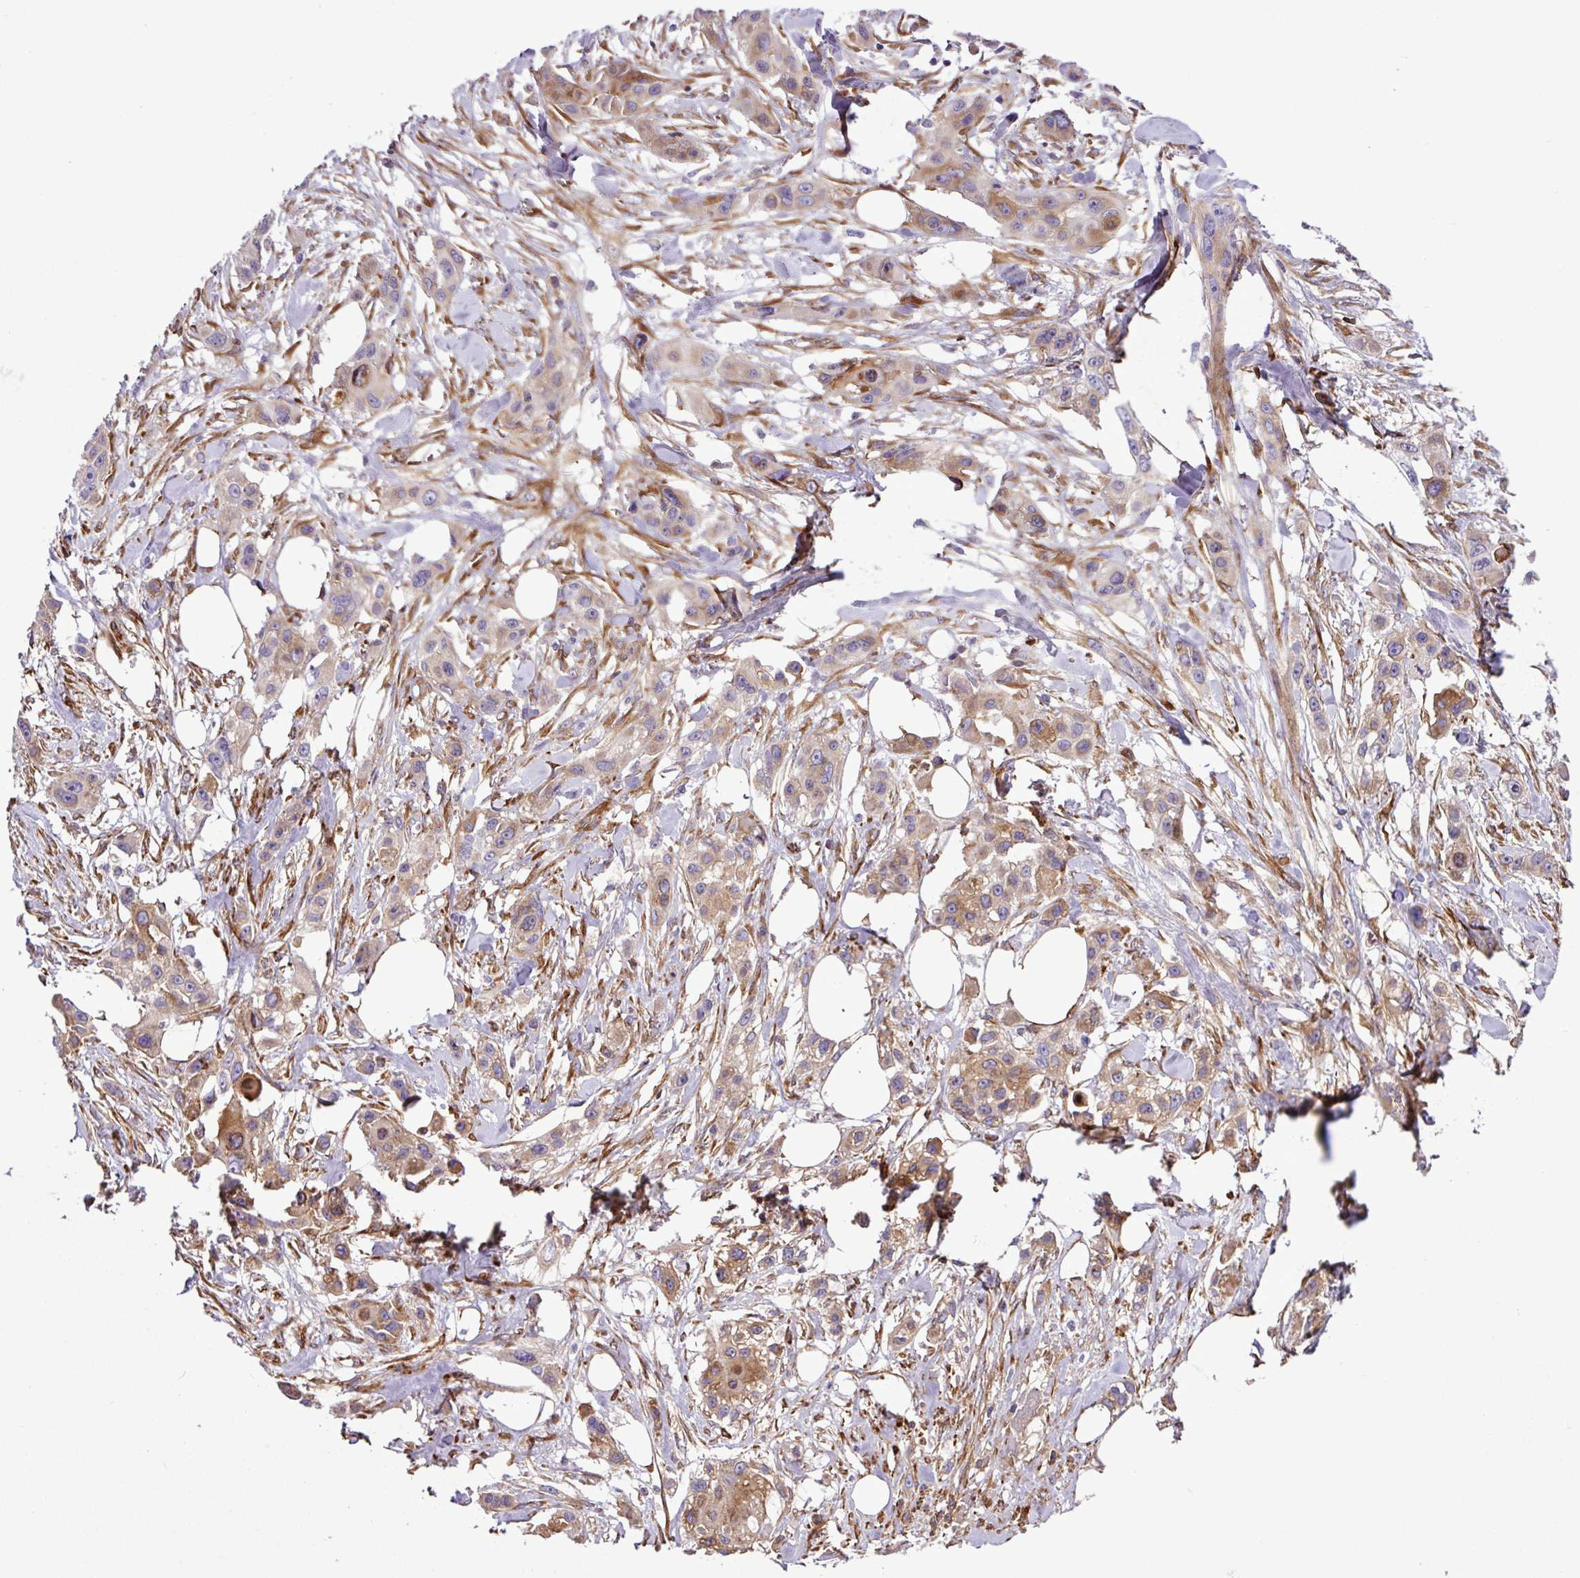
{"staining": {"intensity": "moderate", "quantity": "25%-75%", "location": "cytoplasmic/membranous"}, "tissue": "skin cancer", "cell_type": "Tumor cells", "image_type": "cancer", "snomed": [{"axis": "morphology", "description": "Squamous cell carcinoma, NOS"}, {"axis": "topography", "description": "Skin"}], "caption": "Moderate cytoplasmic/membranous positivity for a protein is seen in about 25%-75% of tumor cells of skin cancer using IHC.", "gene": "CWH43", "patient": {"sex": "male", "age": 63}}